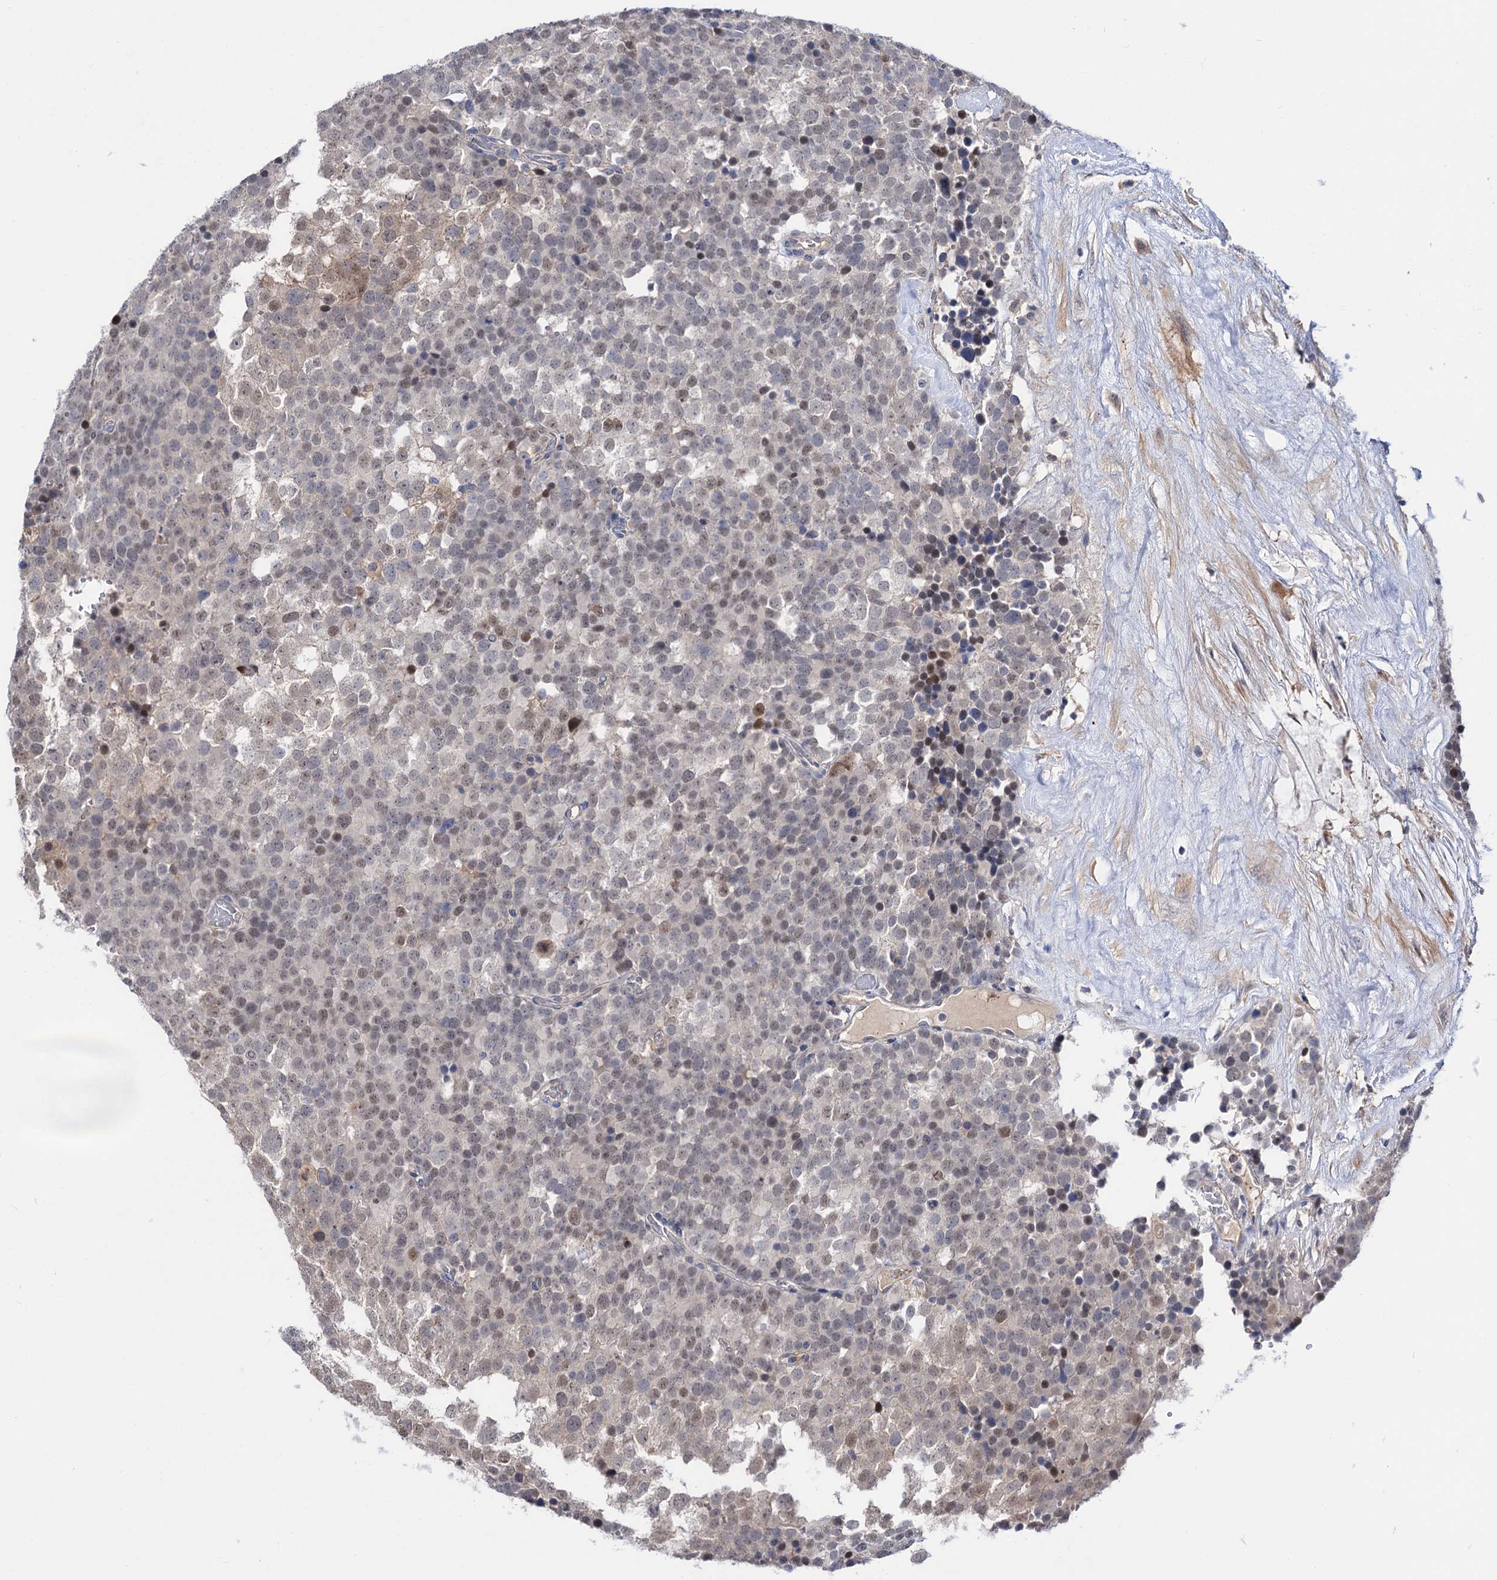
{"staining": {"intensity": "weak", "quantity": "25%-75%", "location": "nuclear"}, "tissue": "testis cancer", "cell_type": "Tumor cells", "image_type": "cancer", "snomed": [{"axis": "morphology", "description": "Seminoma, NOS"}, {"axis": "topography", "description": "Testis"}], "caption": "Testis cancer stained with immunohistochemistry (IHC) exhibits weak nuclear positivity in approximately 25%-75% of tumor cells.", "gene": "NEK10", "patient": {"sex": "male", "age": 71}}